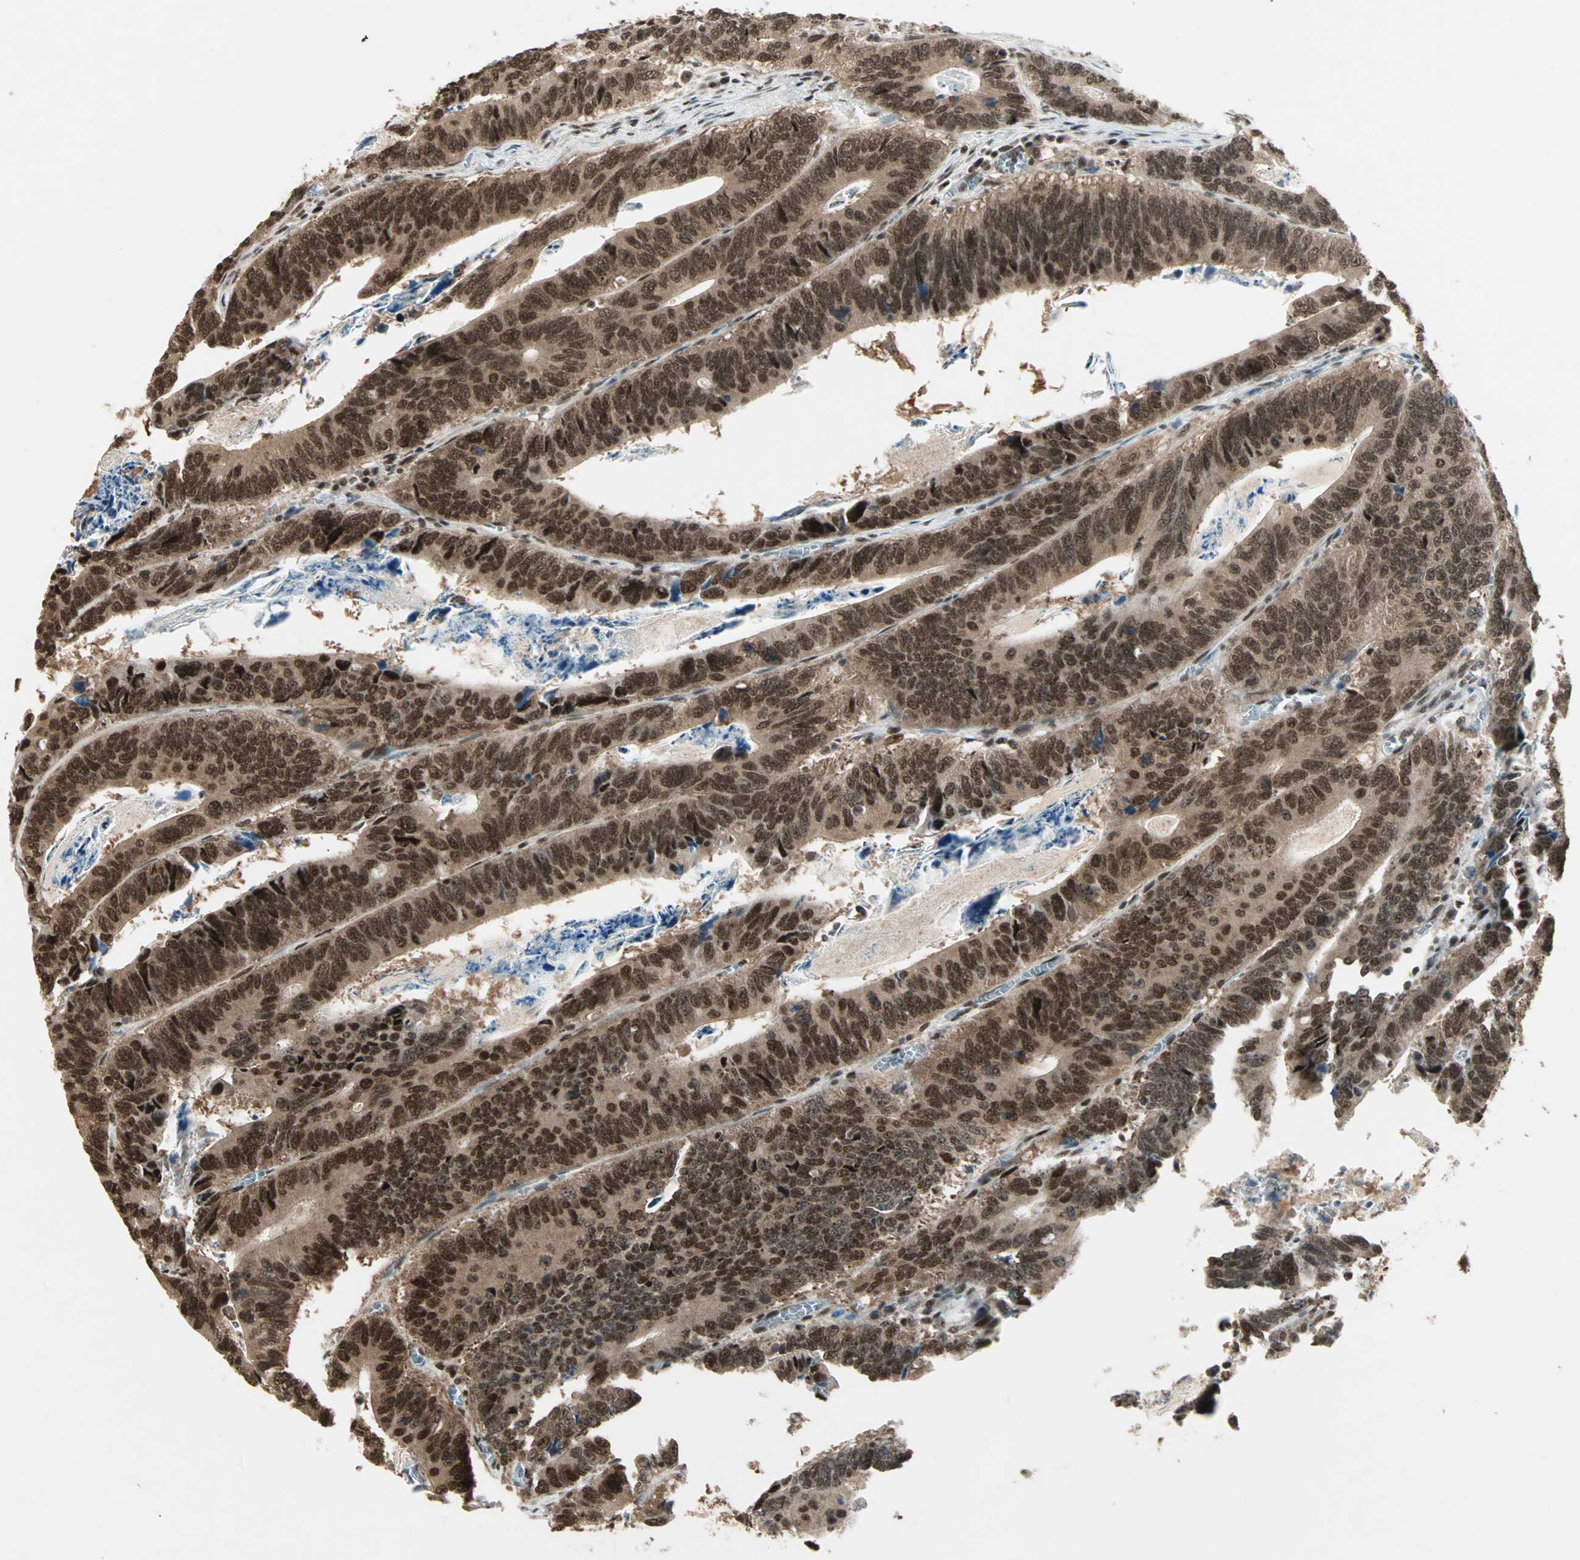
{"staining": {"intensity": "strong", "quantity": ">75%", "location": "cytoplasmic/membranous,nuclear"}, "tissue": "colorectal cancer", "cell_type": "Tumor cells", "image_type": "cancer", "snomed": [{"axis": "morphology", "description": "Adenocarcinoma, NOS"}, {"axis": "topography", "description": "Colon"}], "caption": "A high amount of strong cytoplasmic/membranous and nuclear expression is identified in approximately >75% of tumor cells in colorectal adenocarcinoma tissue. The staining is performed using DAB (3,3'-diaminobenzidine) brown chromogen to label protein expression. The nuclei are counter-stained blue using hematoxylin.", "gene": "ZNF44", "patient": {"sex": "male", "age": 72}}